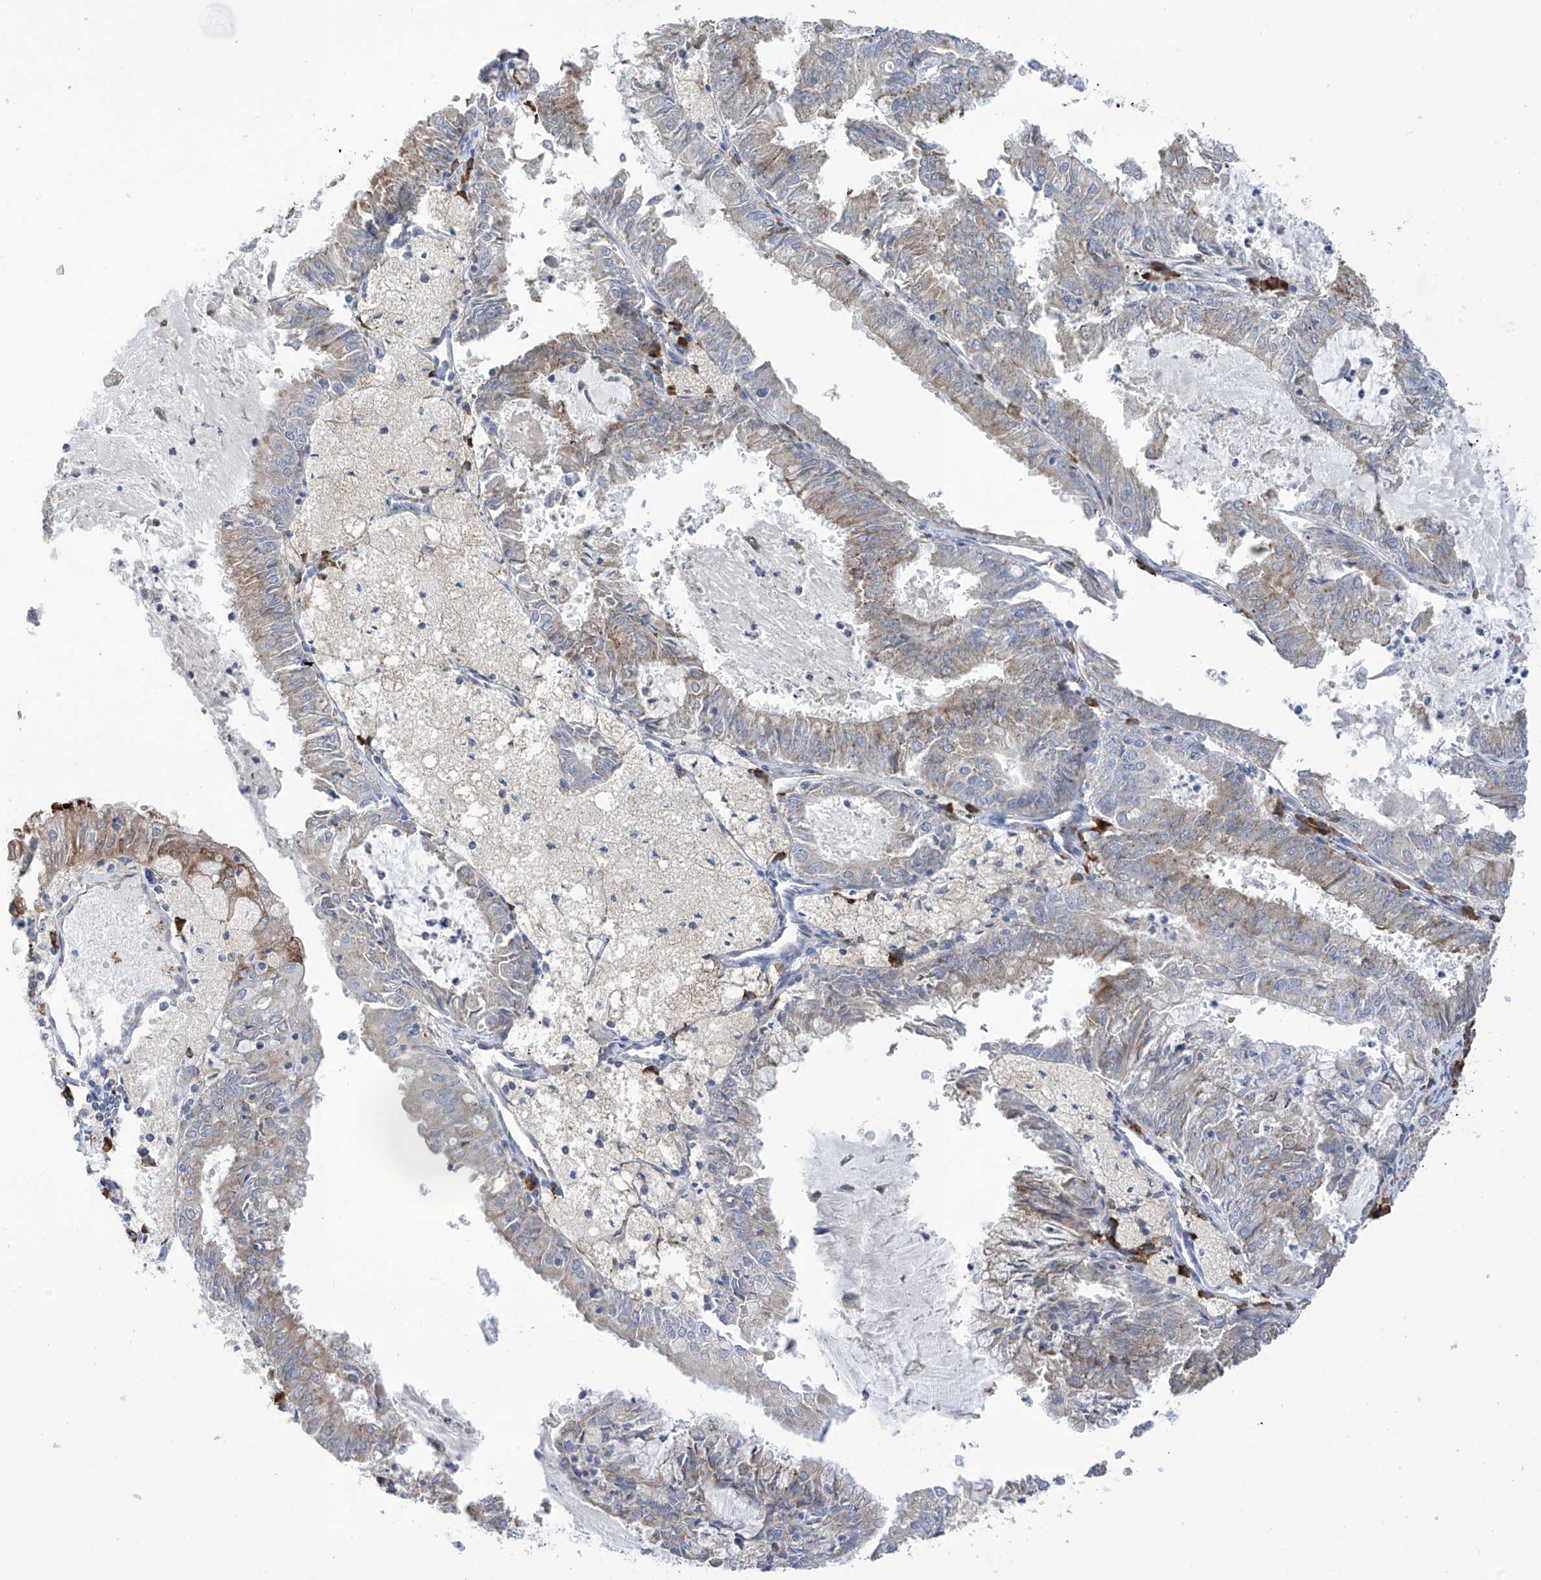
{"staining": {"intensity": "weak", "quantity": "<25%", "location": "cytoplasmic/membranous"}, "tissue": "endometrial cancer", "cell_type": "Tumor cells", "image_type": "cancer", "snomed": [{"axis": "morphology", "description": "Adenocarcinoma, NOS"}, {"axis": "topography", "description": "Endometrium"}], "caption": "This histopathology image is of endometrial cancer stained with immunohistochemistry (IHC) to label a protein in brown with the nuclei are counter-stained blue. There is no positivity in tumor cells. (DAB IHC visualized using brightfield microscopy, high magnification).", "gene": "REC8", "patient": {"sex": "female", "age": 57}}